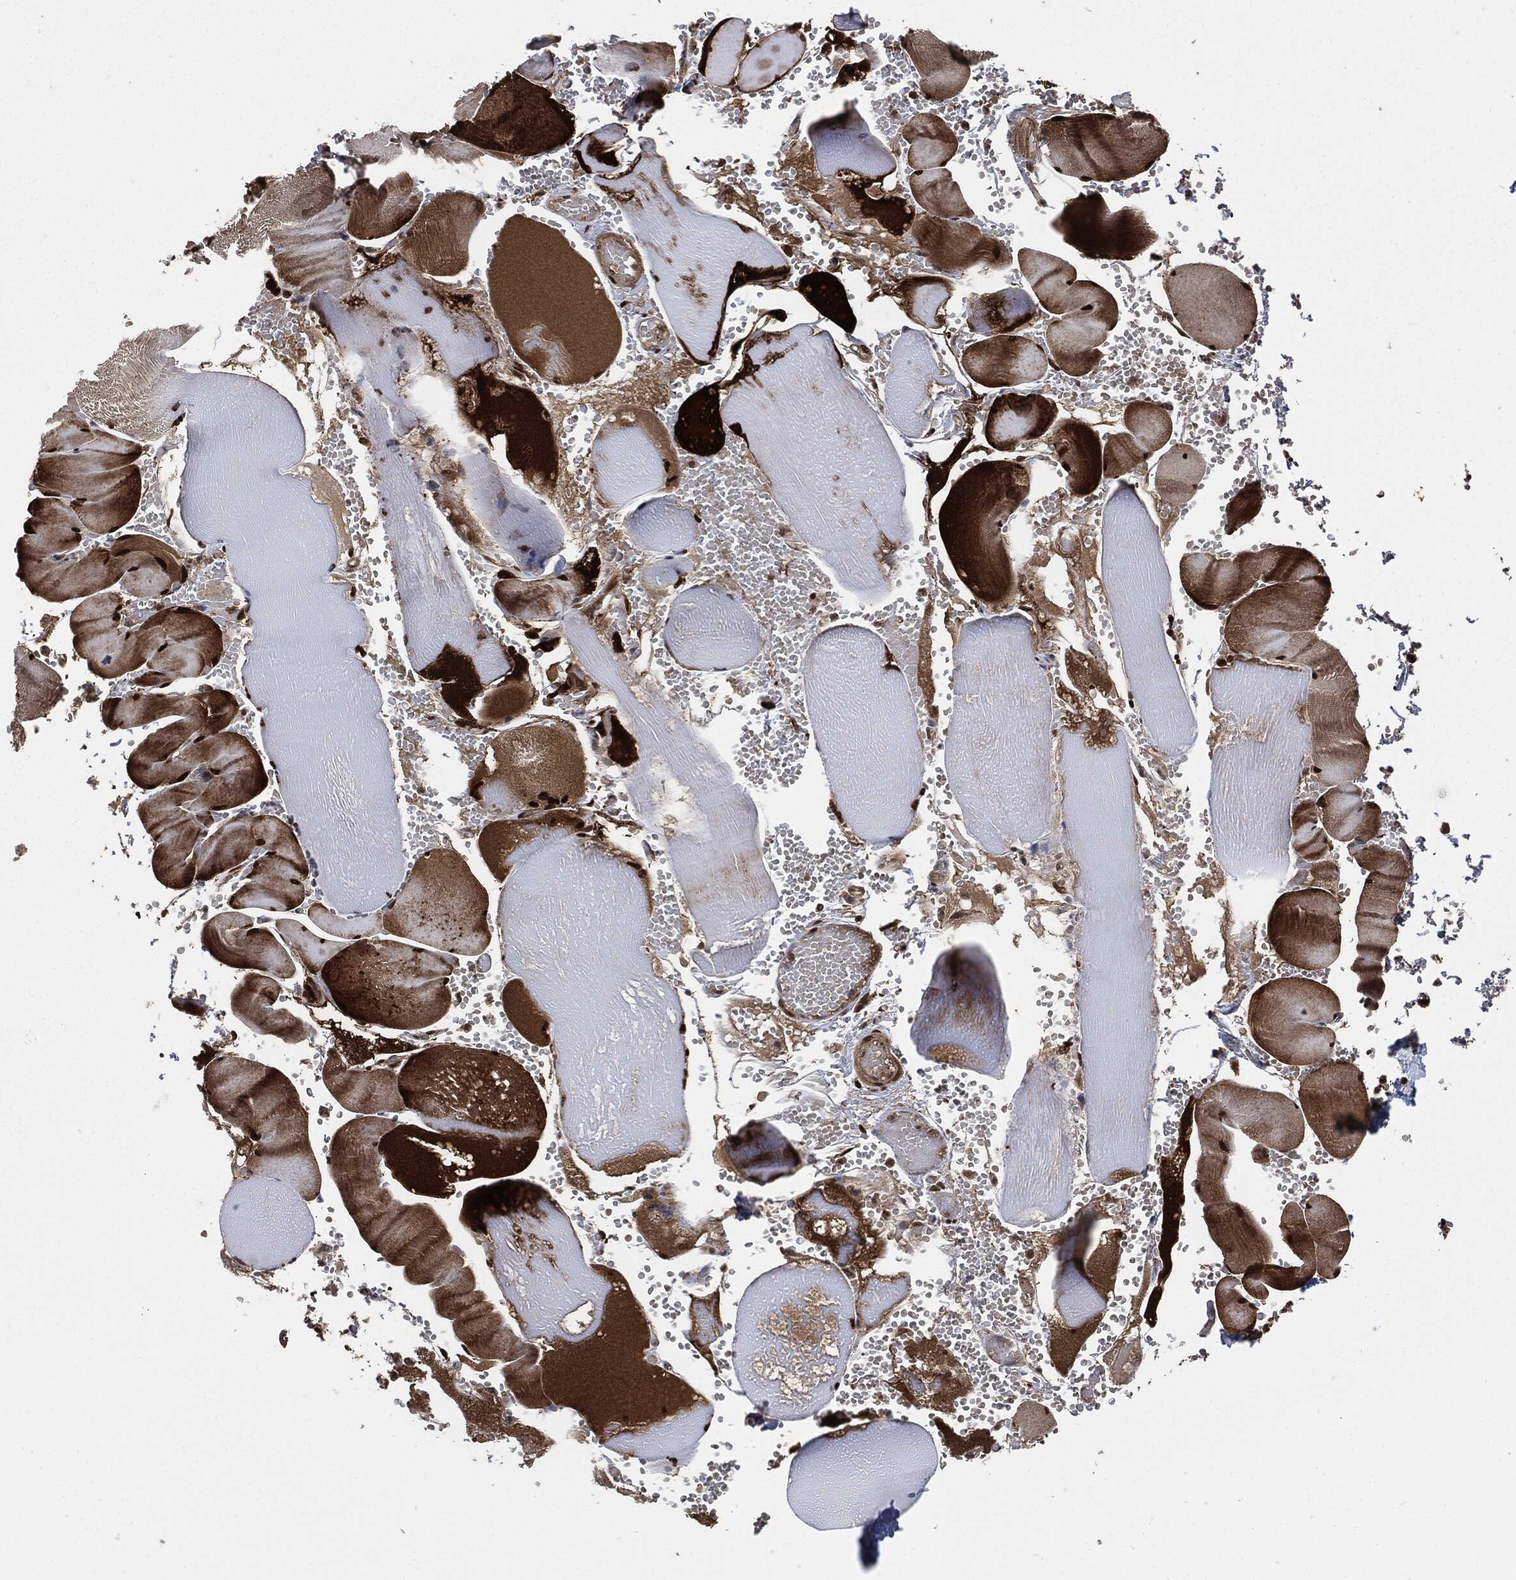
{"staining": {"intensity": "strong", "quantity": "25%-75%", "location": "cytoplasmic/membranous"}, "tissue": "skeletal muscle", "cell_type": "Myocytes", "image_type": "normal", "snomed": [{"axis": "morphology", "description": "Normal tissue, NOS"}, {"axis": "topography", "description": "Skeletal muscle"}], "caption": "Skeletal muscle stained with IHC displays strong cytoplasmic/membranous positivity in approximately 25%-75% of myocytes.", "gene": "DCTN1", "patient": {"sex": "male", "age": 56}}